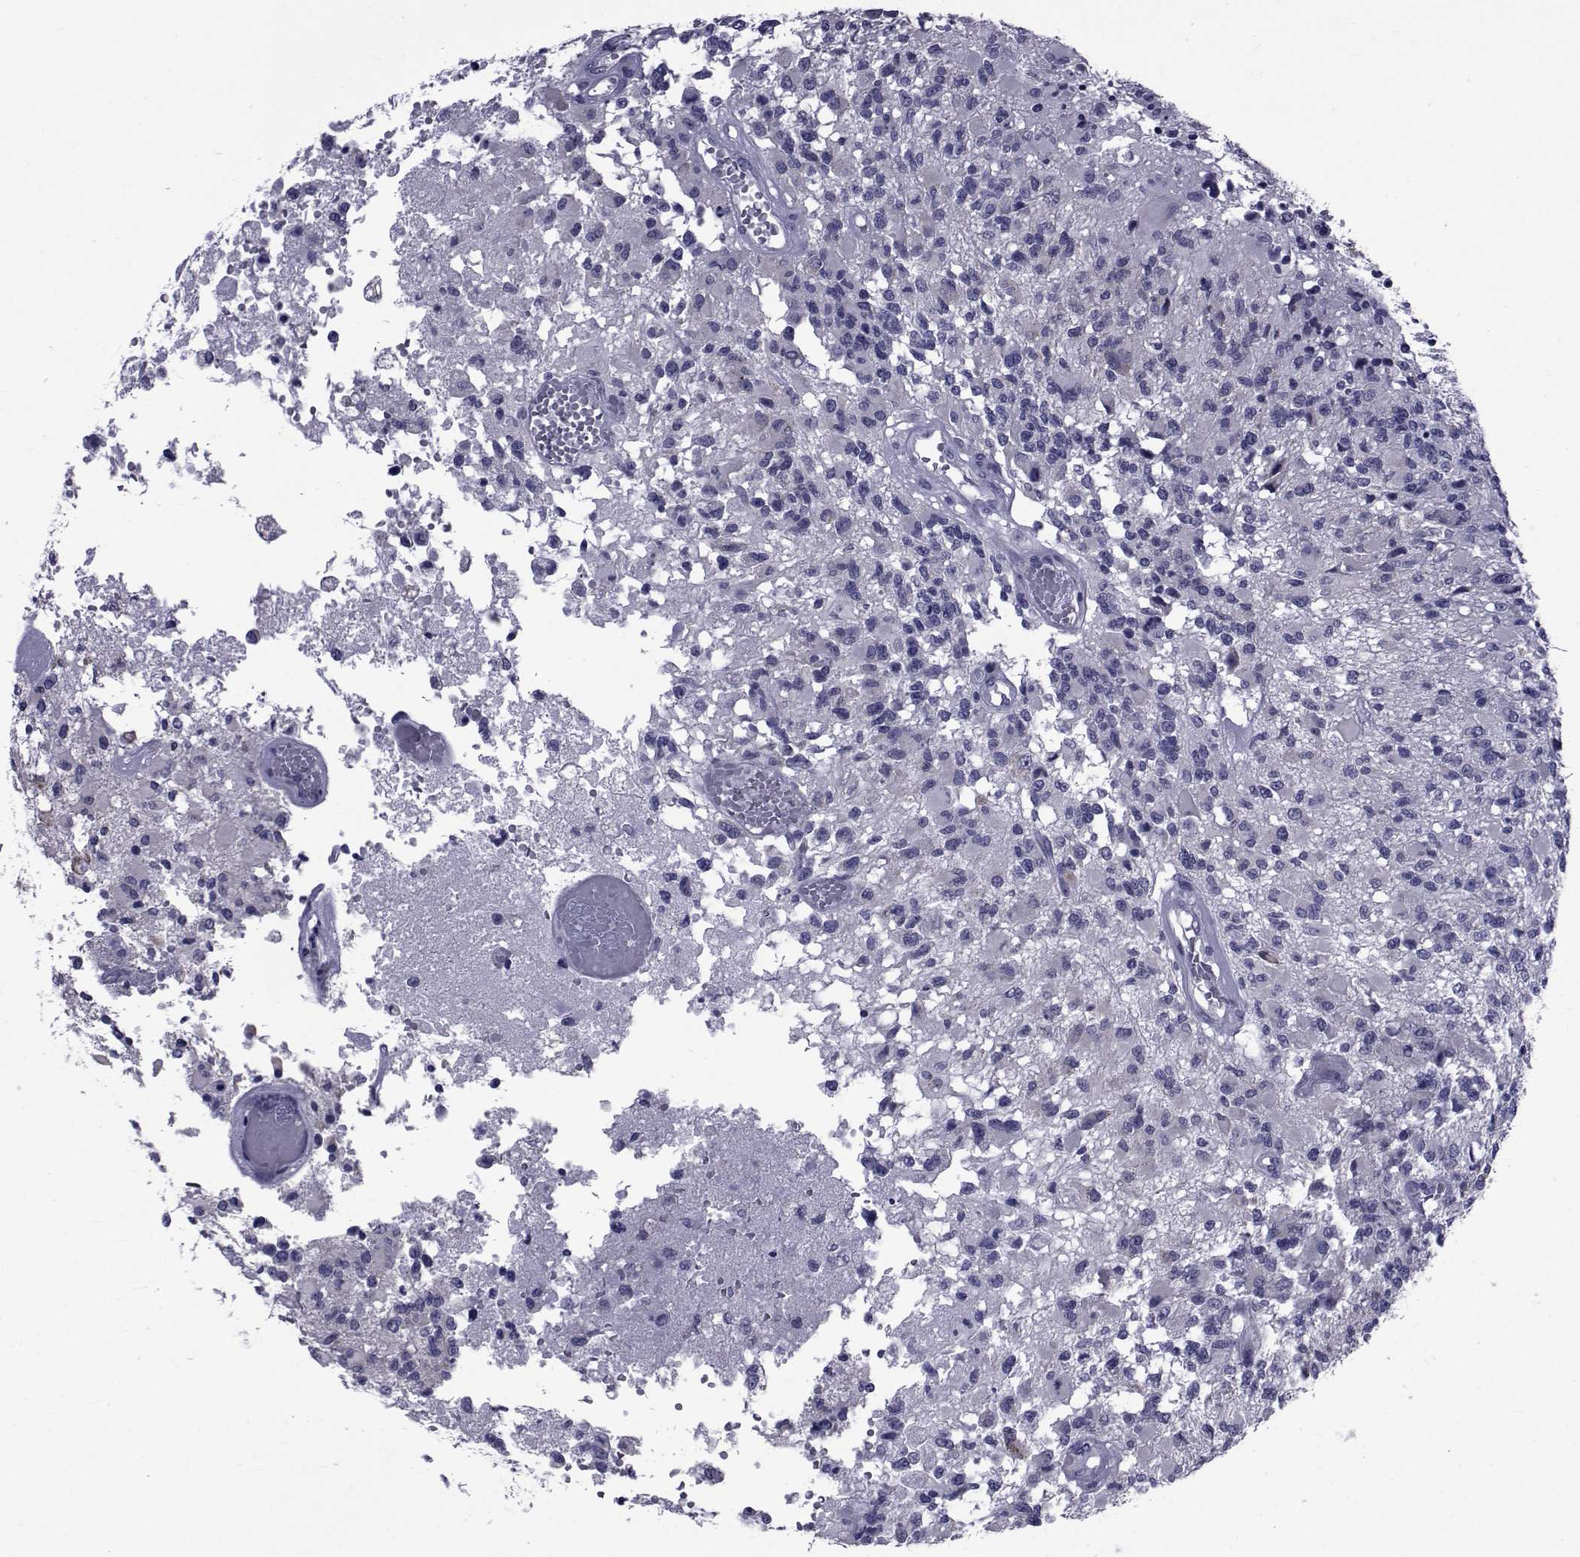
{"staining": {"intensity": "negative", "quantity": "none", "location": "none"}, "tissue": "glioma", "cell_type": "Tumor cells", "image_type": "cancer", "snomed": [{"axis": "morphology", "description": "Glioma, malignant, High grade"}, {"axis": "topography", "description": "Brain"}], "caption": "A high-resolution micrograph shows IHC staining of high-grade glioma (malignant), which reveals no significant positivity in tumor cells.", "gene": "GKAP1", "patient": {"sex": "female", "age": 63}}